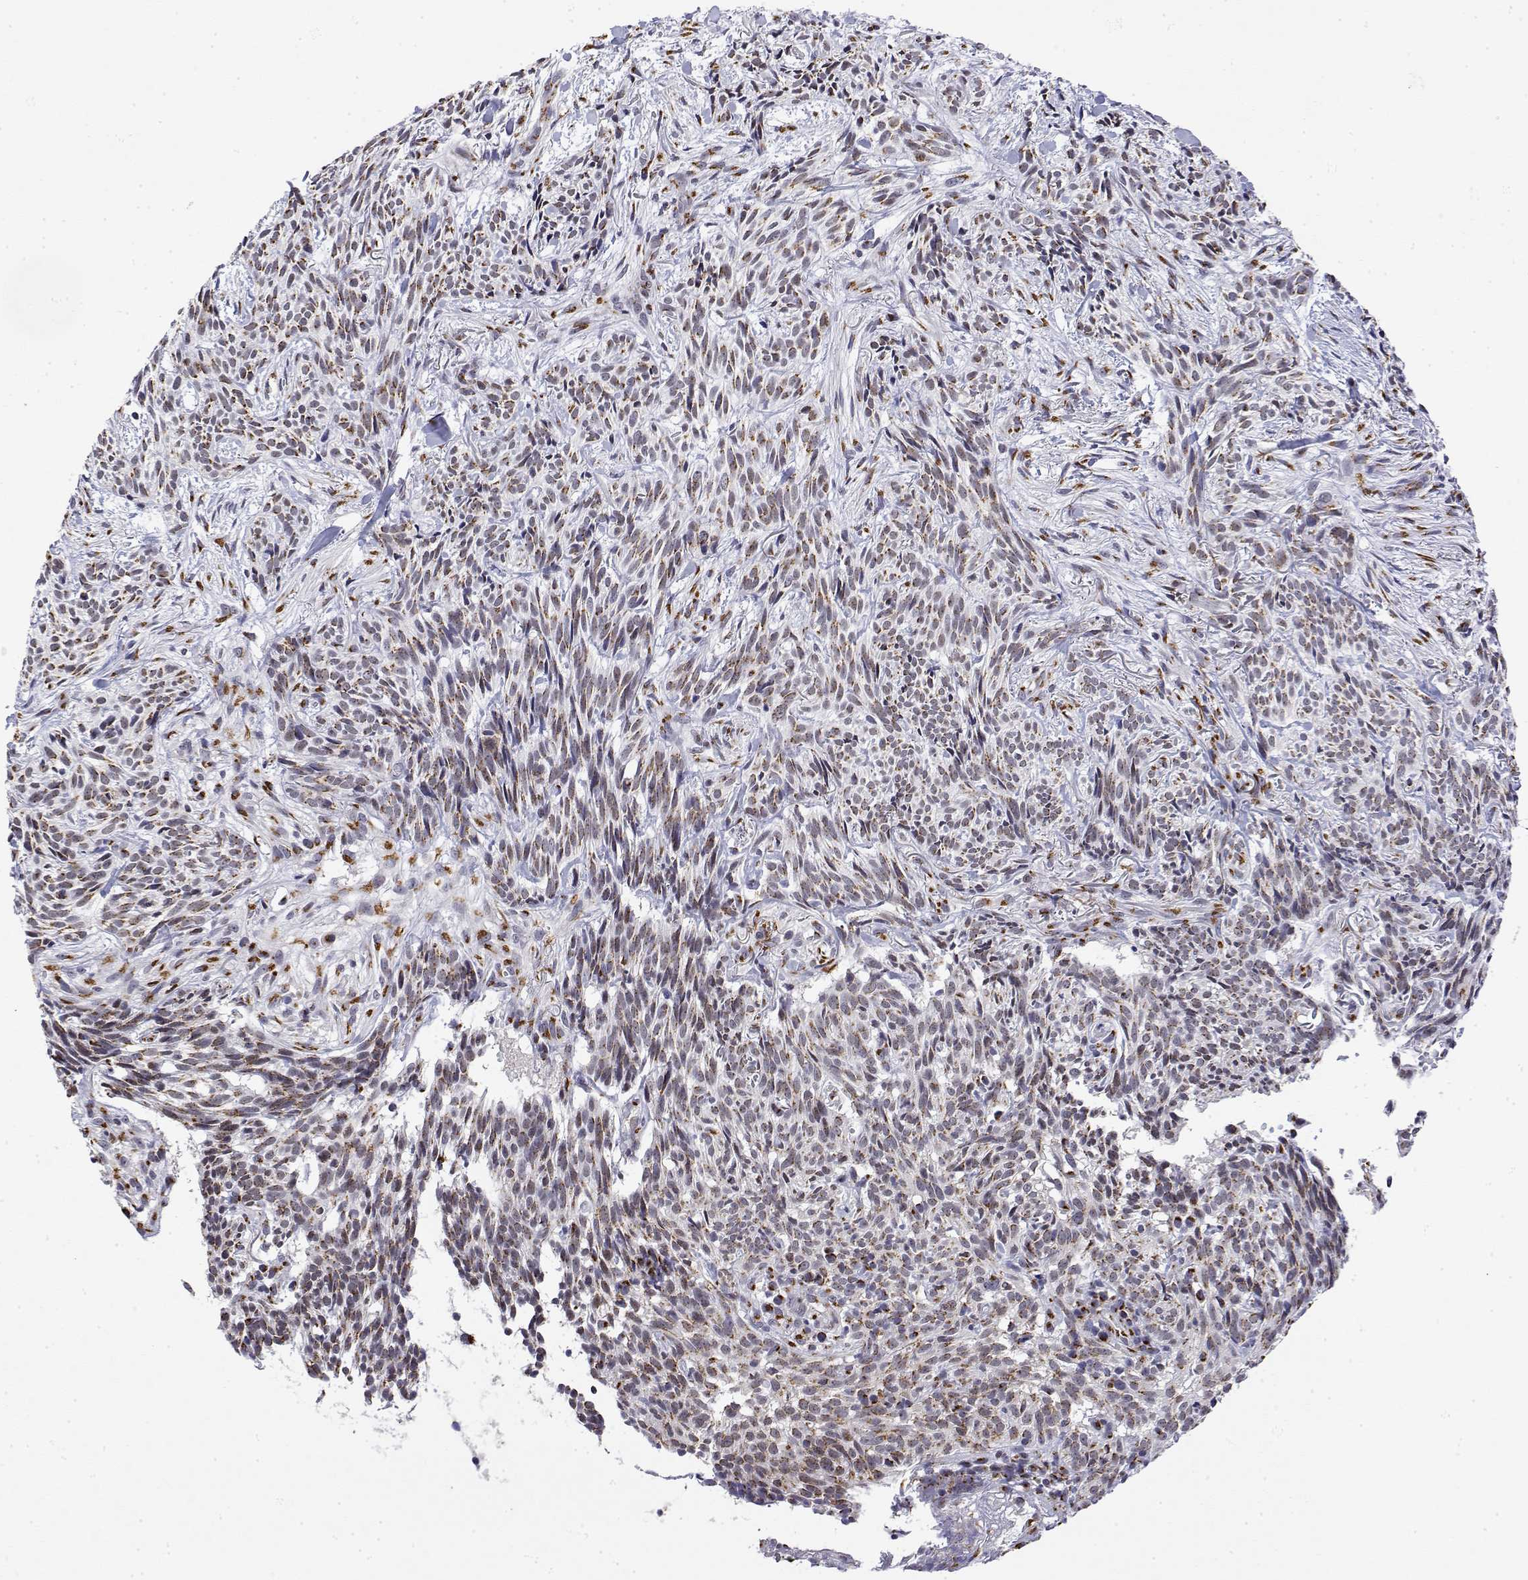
{"staining": {"intensity": "moderate", "quantity": "25%-75%", "location": "cytoplasmic/membranous"}, "tissue": "skin cancer", "cell_type": "Tumor cells", "image_type": "cancer", "snomed": [{"axis": "morphology", "description": "Basal cell carcinoma"}, {"axis": "topography", "description": "Skin"}], "caption": "Immunohistochemistry image of neoplastic tissue: human skin cancer stained using immunohistochemistry (IHC) demonstrates medium levels of moderate protein expression localized specifically in the cytoplasmic/membranous of tumor cells, appearing as a cytoplasmic/membranous brown color.", "gene": "YIPF3", "patient": {"sex": "male", "age": 71}}